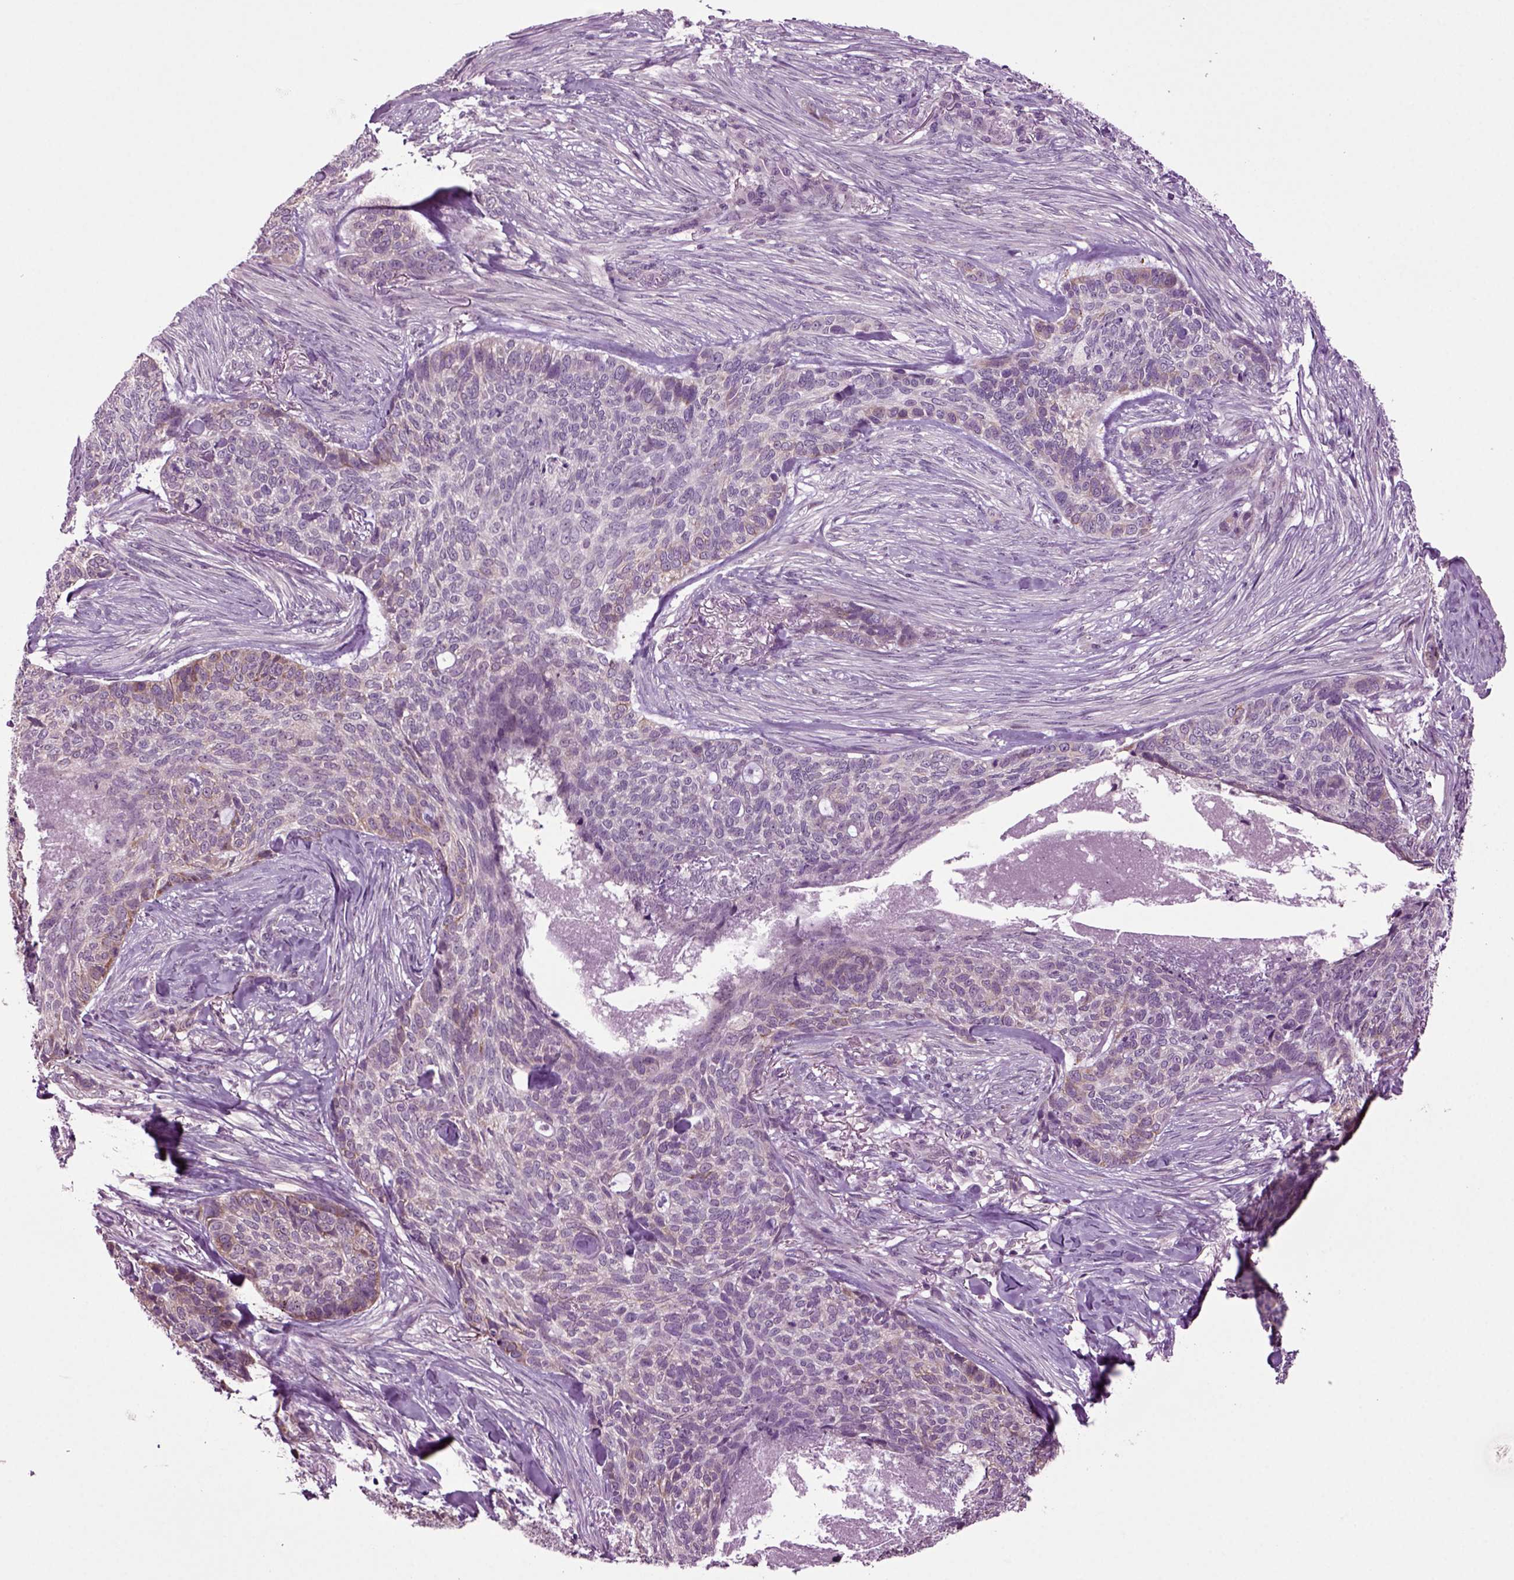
{"staining": {"intensity": "weak", "quantity": "<25%", "location": "cytoplasmic/membranous"}, "tissue": "skin cancer", "cell_type": "Tumor cells", "image_type": "cancer", "snomed": [{"axis": "morphology", "description": "Basal cell carcinoma"}, {"axis": "topography", "description": "Skin"}], "caption": "There is no significant expression in tumor cells of skin cancer. (DAB immunohistochemistry with hematoxylin counter stain).", "gene": "PLCH2", "patient": {"sex": "female", "age": 69}}